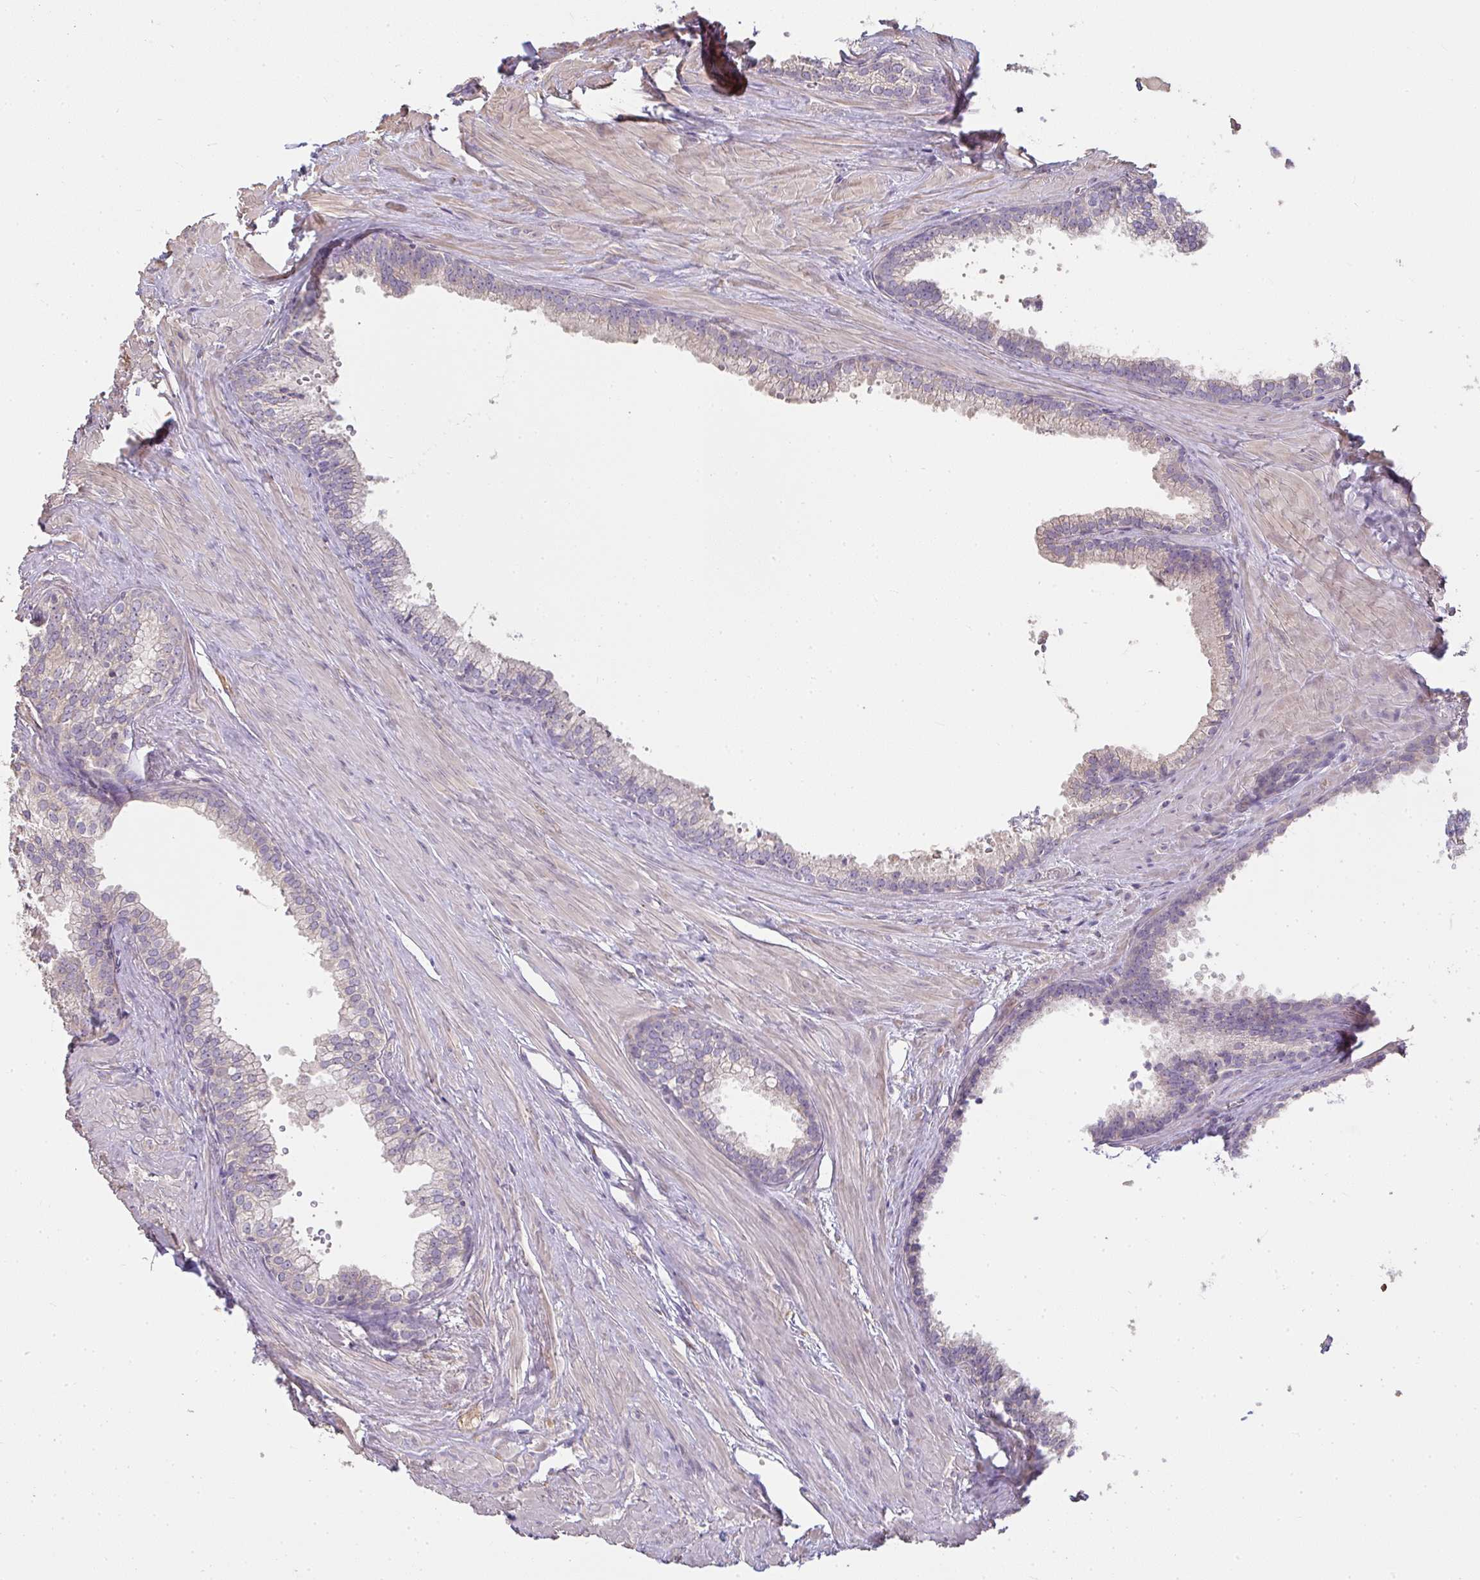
{"staining": {"intensity": "weak", "quantity": "25%-75%", "location": "cytoplasmic/membranous"}, "tissue": "prostate", "cell_type": "Glandular cells", "image_type": "normal", "snomed": [{"axis": "morphology", "description": "Normal tissue, NOS"}, {"axis": "topography", "description": "Prostate"}, {"axis": "topography", "description": "Peripheral nerve tissue"}], "caption": "Normal prostate was stained to show a protein in brown. There is low levels of weak cytoplasmic/membranous positivity in approximately 25%-75% of glandular cells. (Stains: DAB in brown, nuclei in blue, Microscopy: brightfield microscopy at high magnification).", "gene": "BRINP3", "patient": {"sex": "male", "age": 55}}